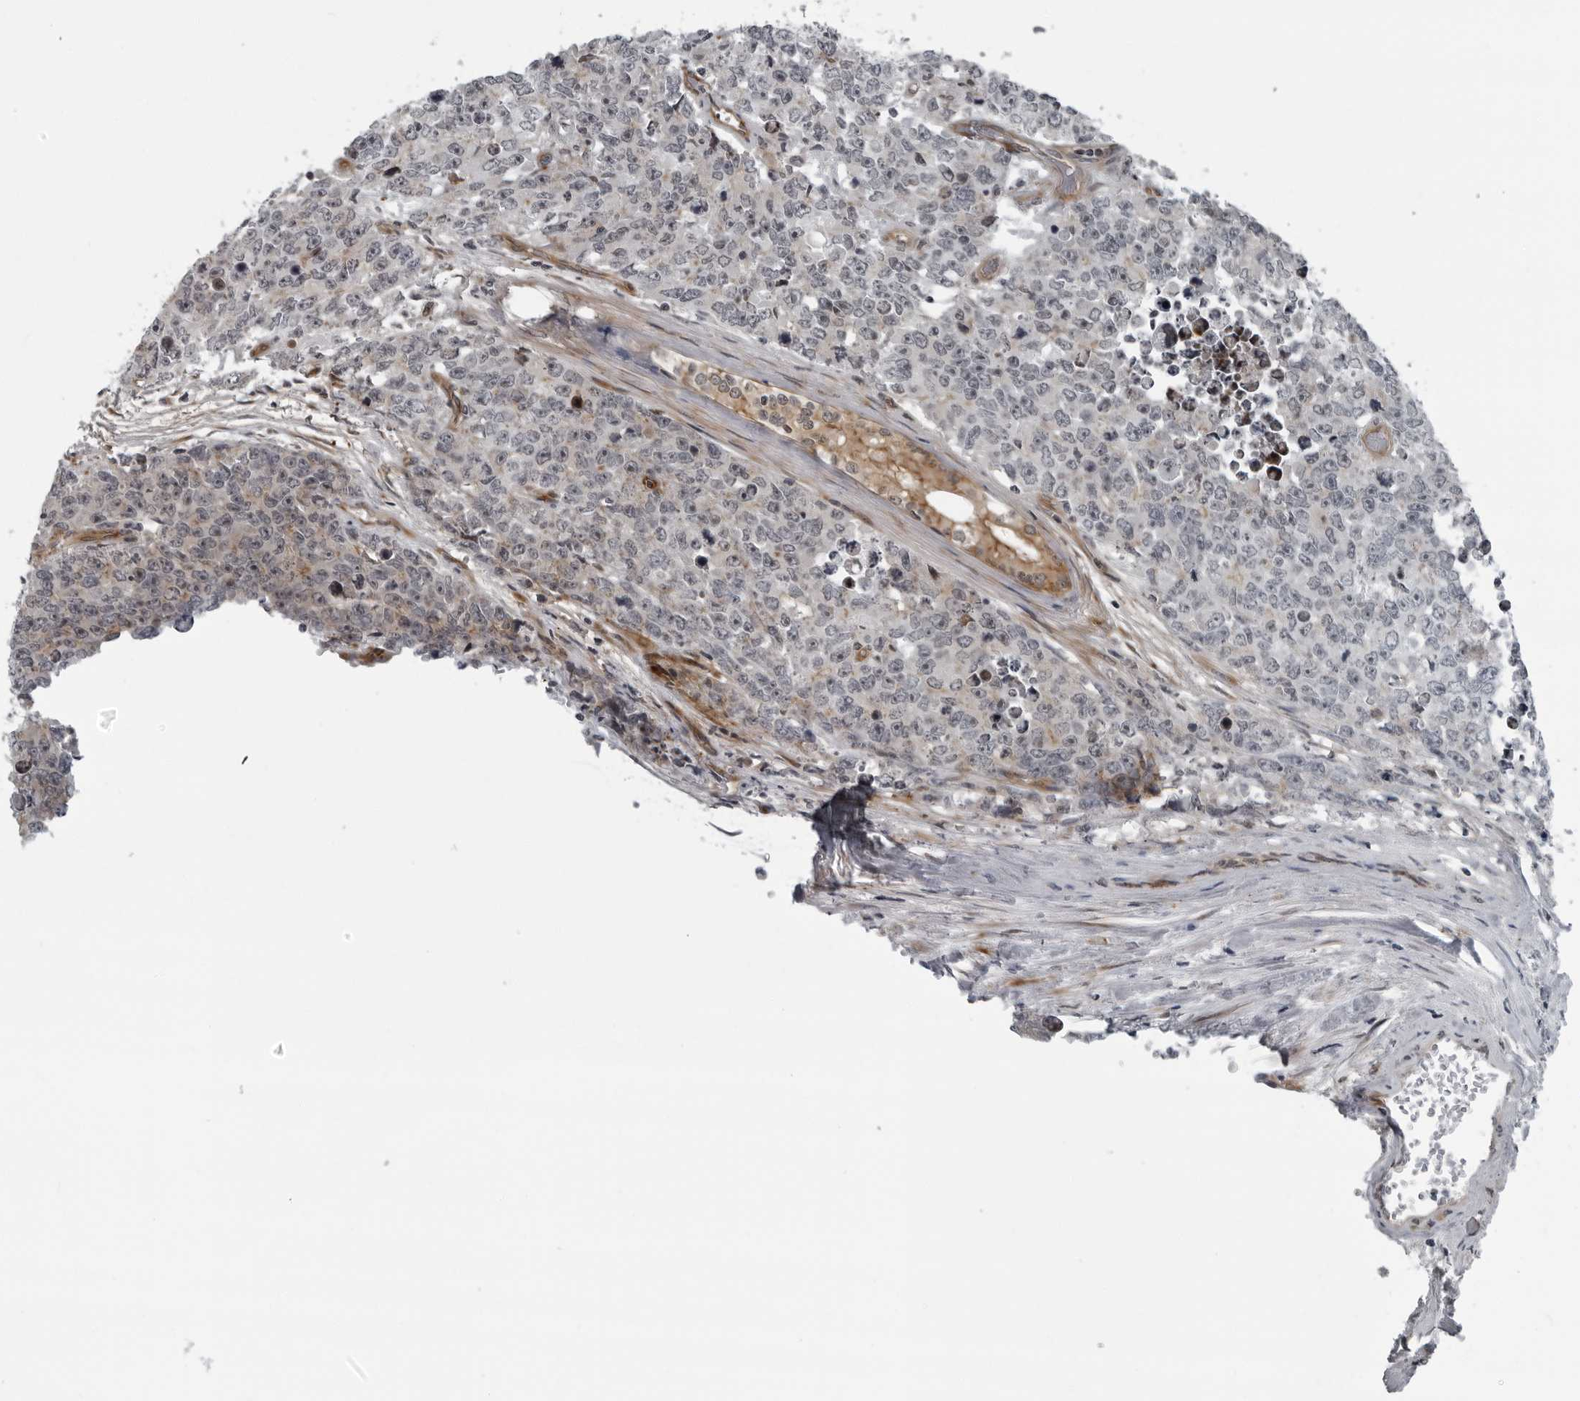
{"staining": {"intensity": "negative", "quantity": "none", "location": "none"}, "tissue": "testis cancer", "cell_type": "Tumor cells", "image_type": "cancer", "snomed": [{"axis": "morphology", "description": "Carcinoma, Embryonal, NOS"}, {"axis": "topography", "description": "Testis"}], "caption": "DAB immunohistochemical staining of testis cancer reveals no significant positivity in tumor cells.", "gene": "FAM102B", "patient": {"sex": "male", "age": 28}}